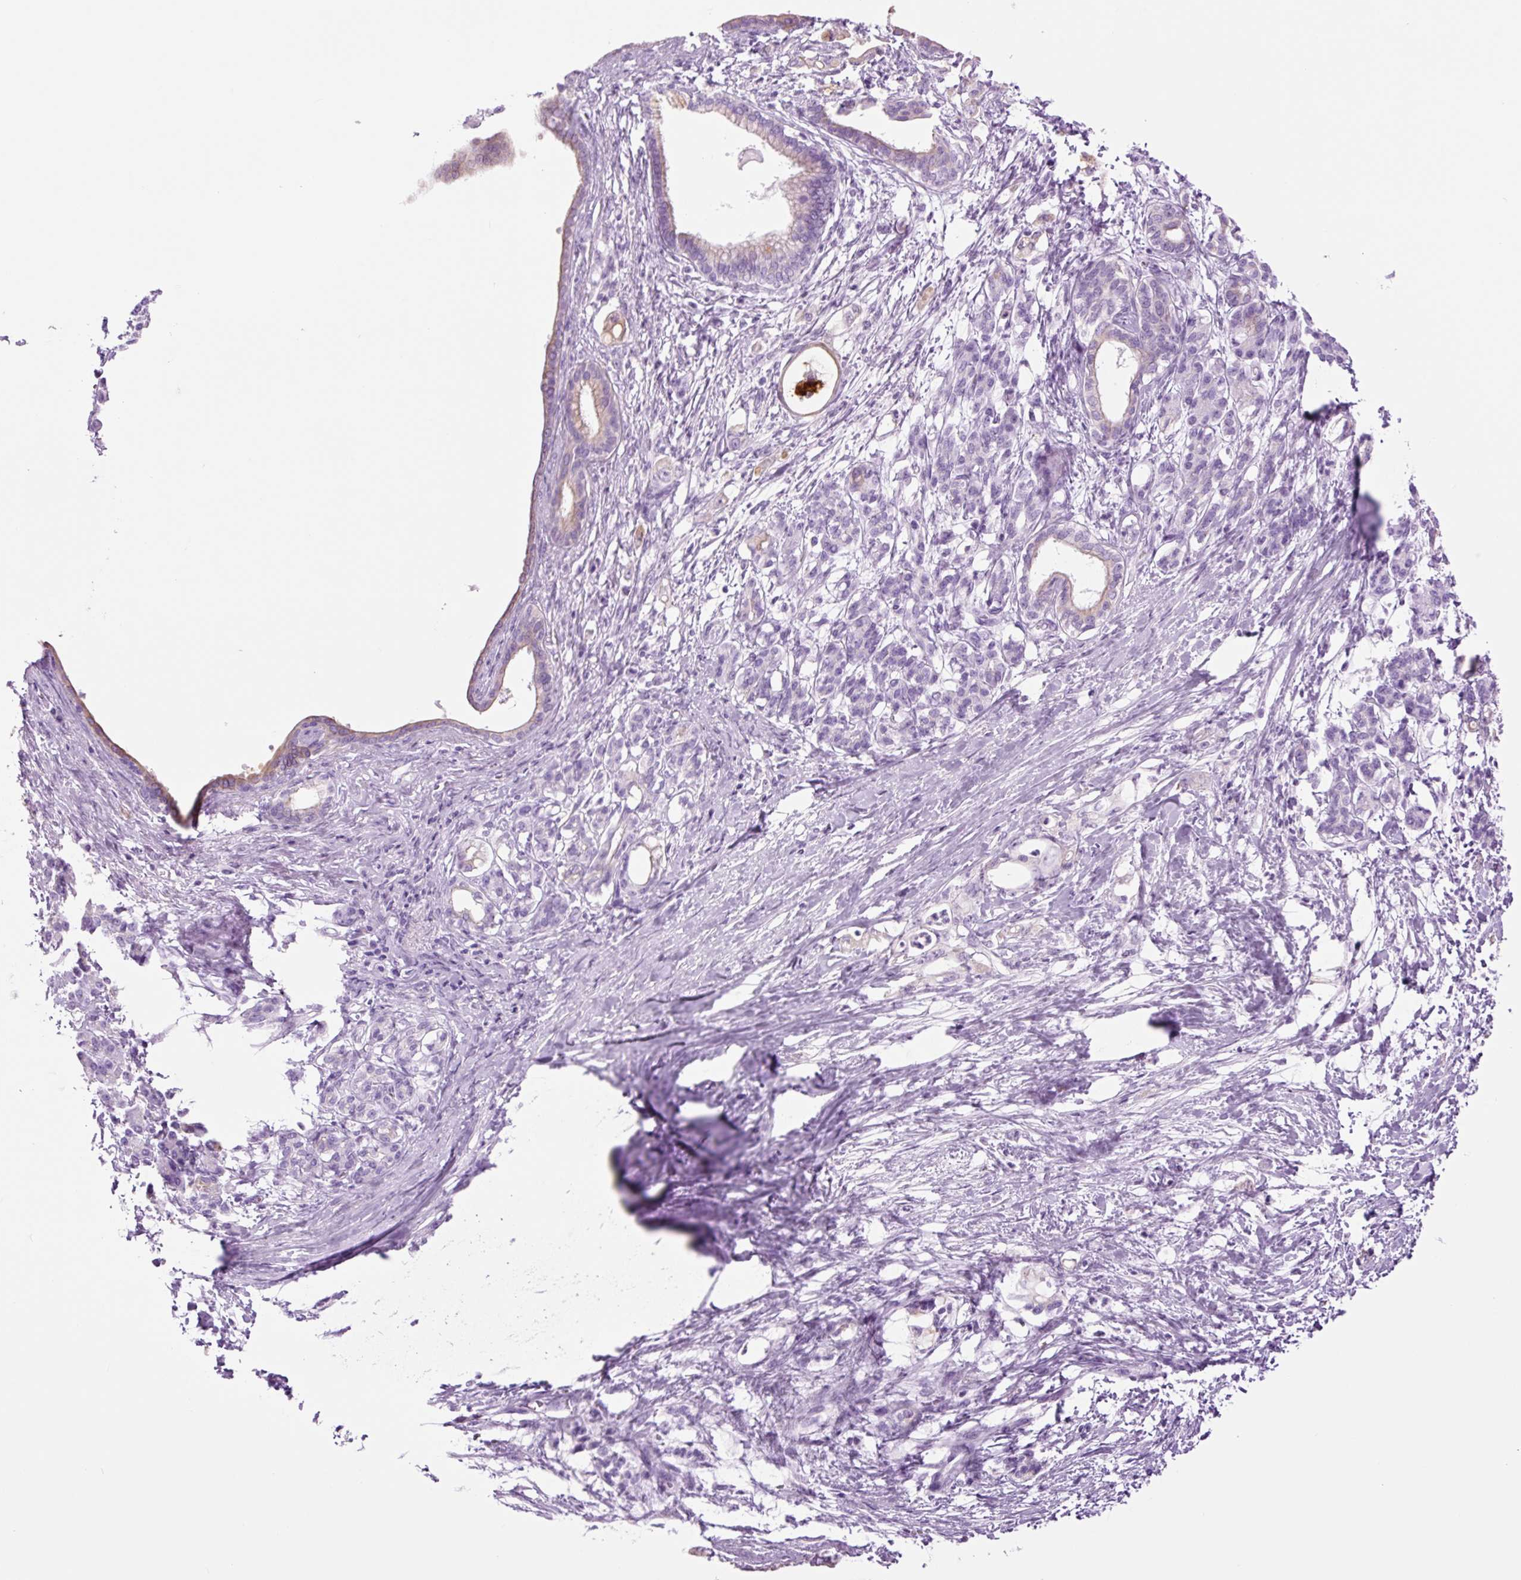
{"staining": {"intensity": "weak", "quantity": "<25%", "location": "cytoplasmic/membranous"}, "tissue": "pancreatic cancer", "cell_type": "Tumor cells", "image_type": "cancer", "snomed": [{"axis": "morphology", "description": "Adenocarcinoma, NOS"}, {"axis": "topography", "description": "Pancreas"}], "caption": "A photomicrograph of adenocarcinoma (pancreatic) stained for a protein exhibits no brown staining in tumor cells.", "gene": "TFF2", "patient": {"sex": "female", "age": 55}}